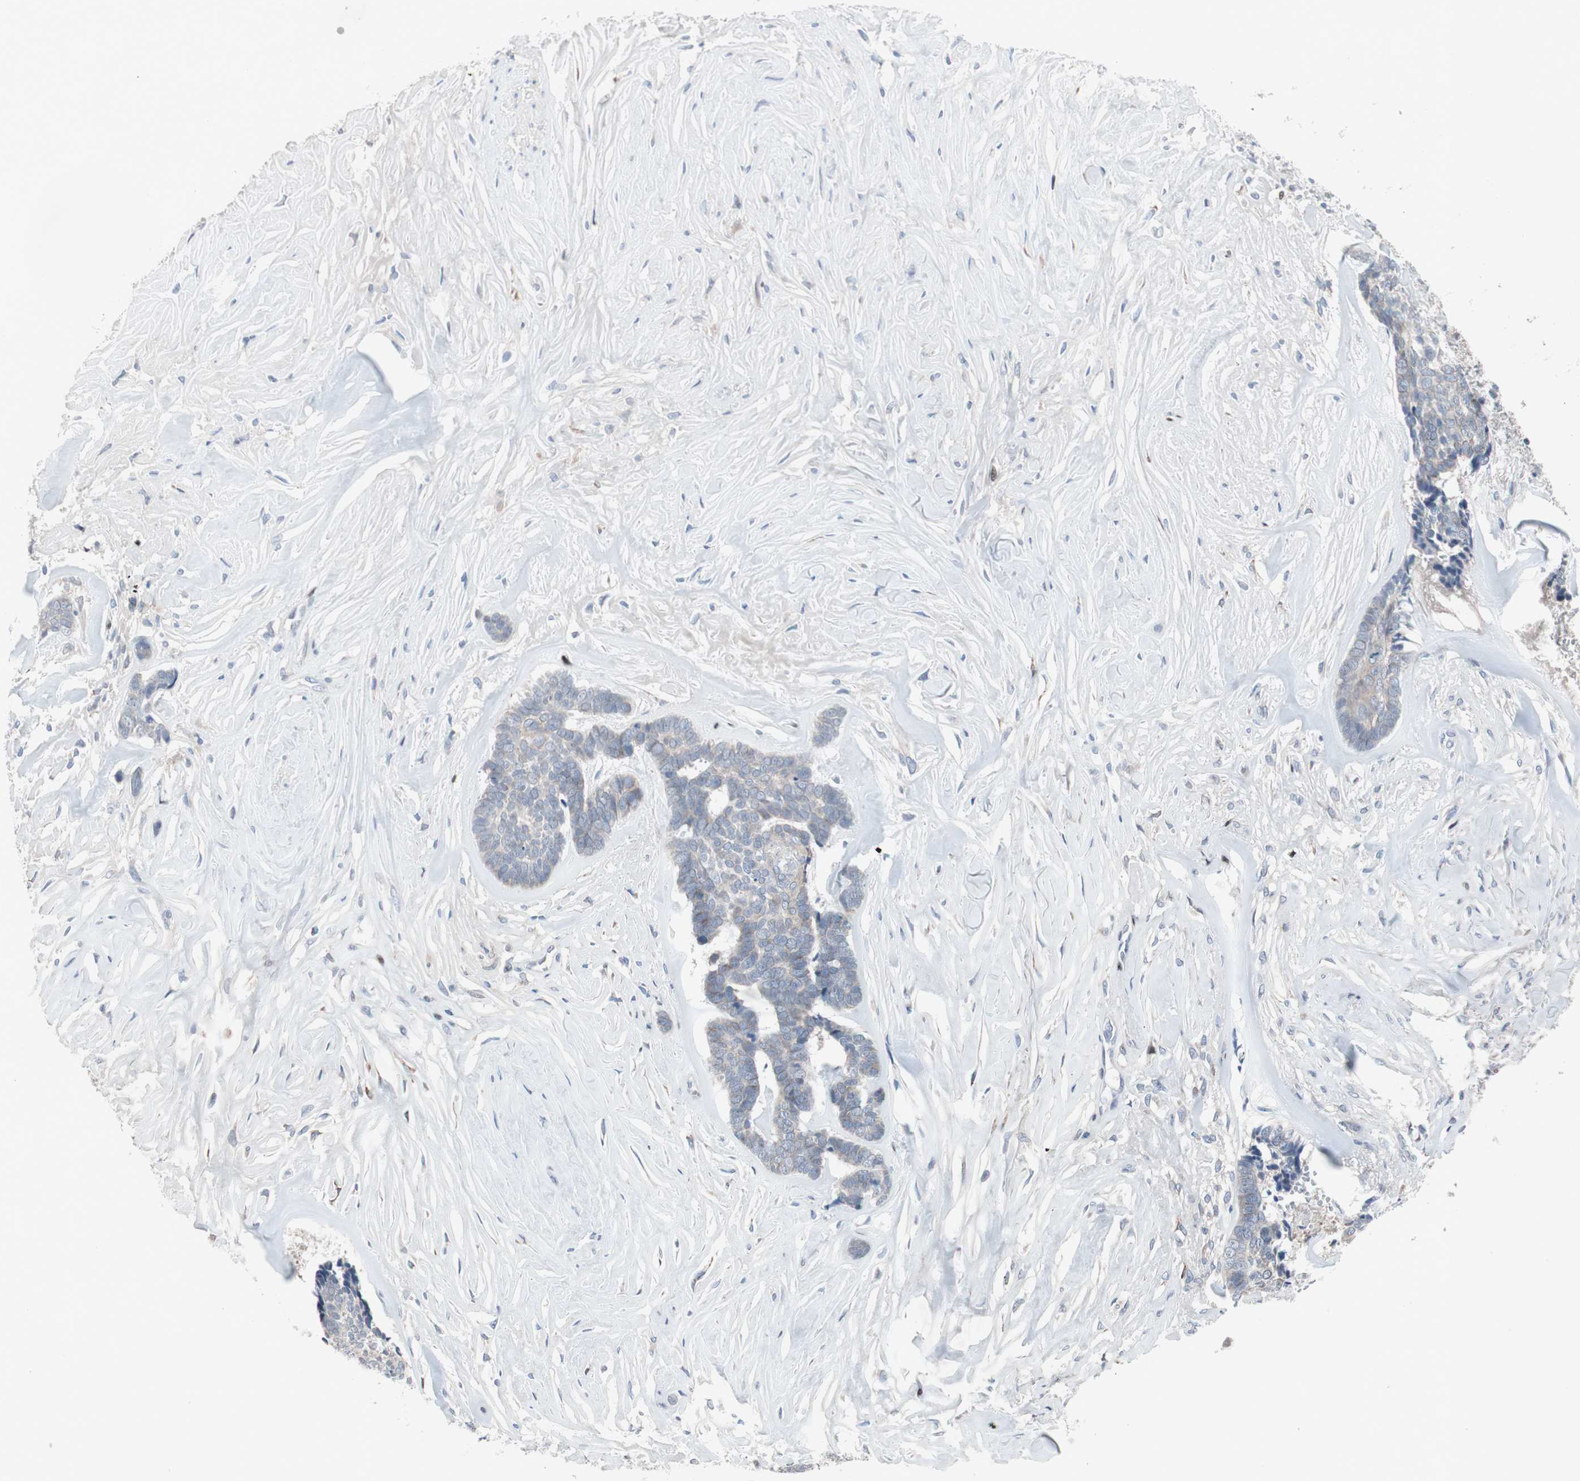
{"staining": {"intensity": "weak", "quantity": "<25%", "location": "cytoplasmic/membranous"}, "tissue": "skin cancer", "cell_type": "Tumor cells", "image_type": "cancer", "snomed": [{"axis": "morphology", "description": "Basal cell carcinoma"}, {"axis": "topography", "description": "Skin"}], "caption": "A micrograph of human basal cell carcinoma (skin) is negative for staining in tumor cells. The staining was performed using DAB (3,3'-diaminobenzidine) to visualize the protein expression in brown, while the nuclei were stained in blue with hematoxylin (Magnification: 20x).", "gene": "MUTYH", "patient": {"sex": "male", "age": 84}}